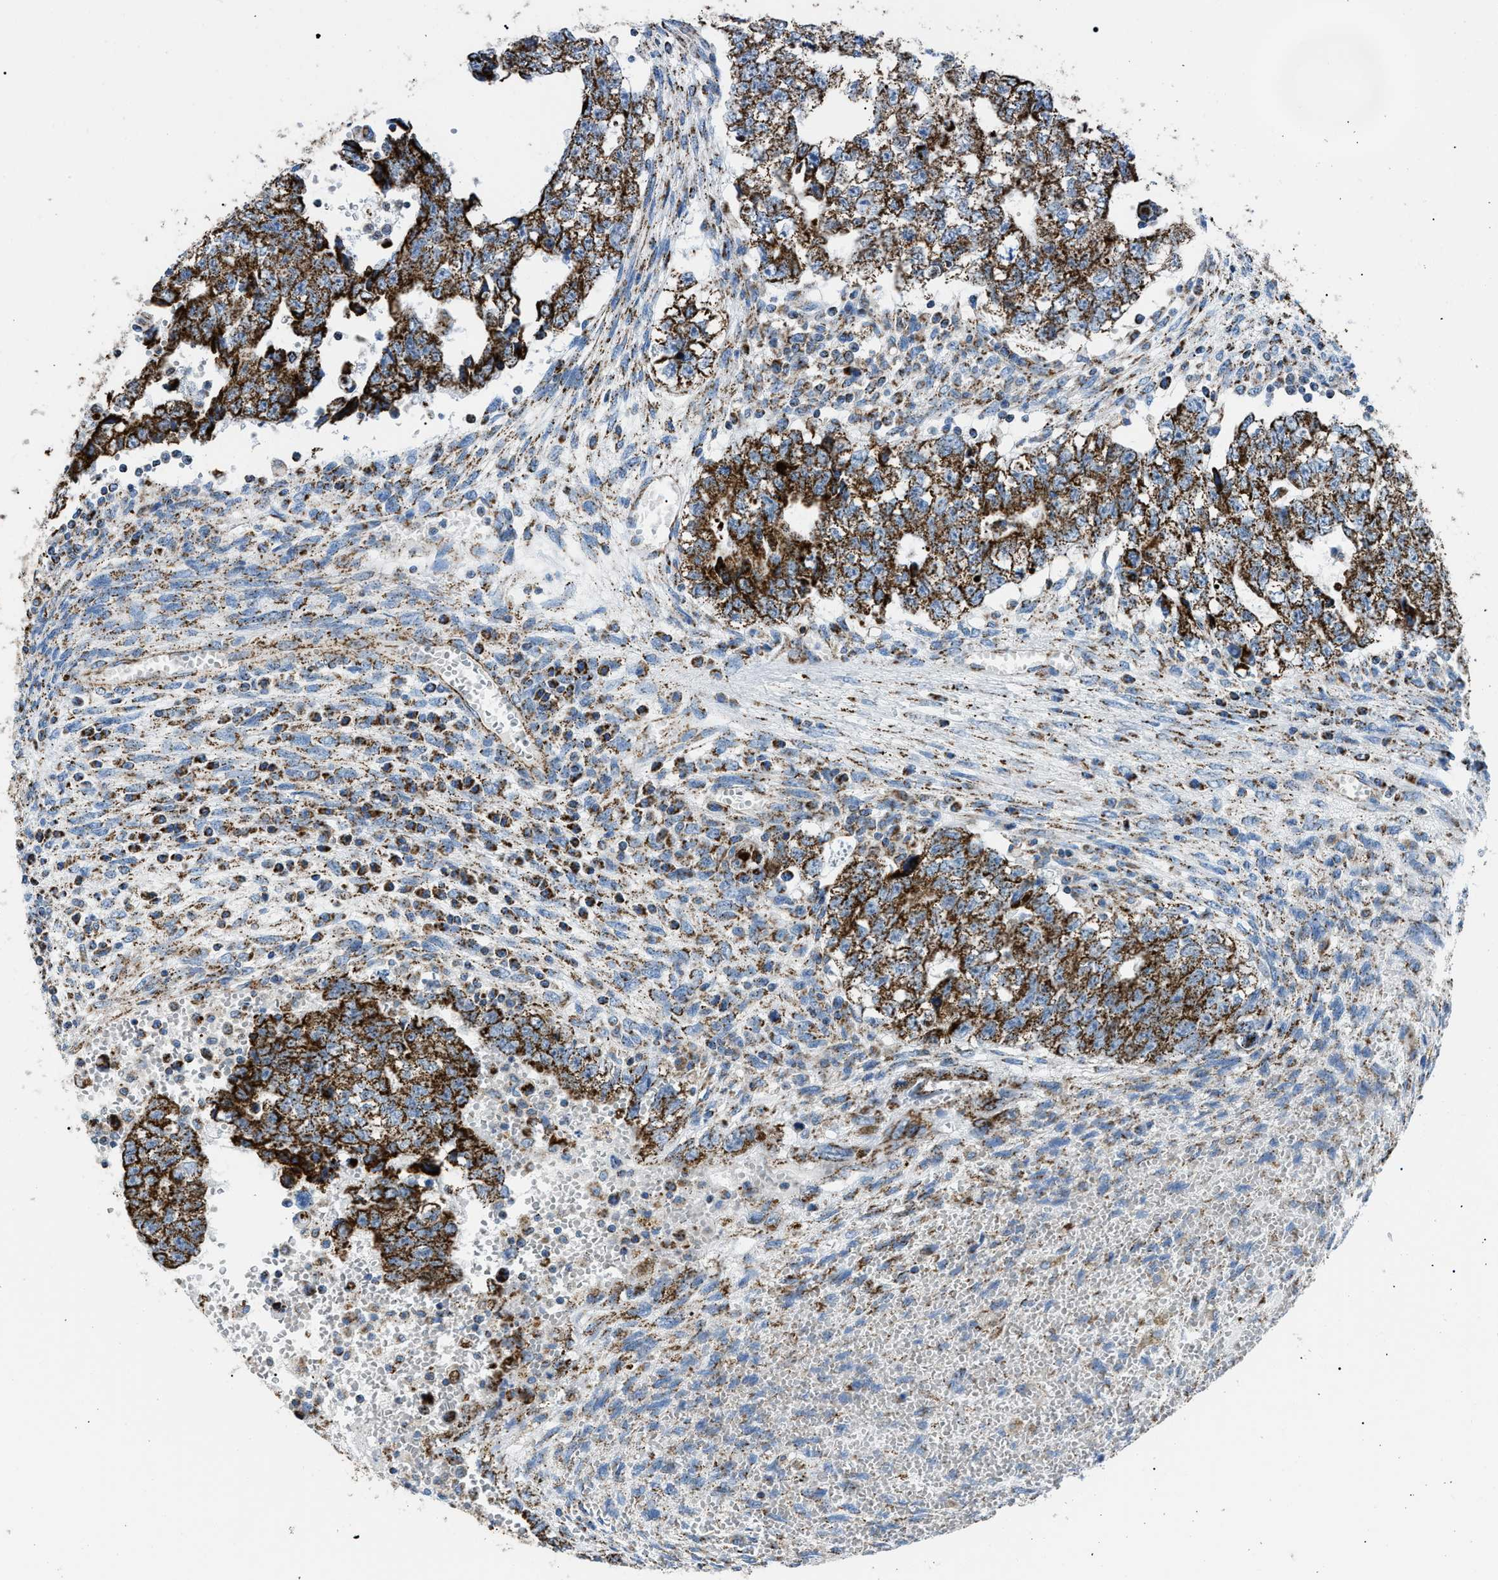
{"staining": {"intensity": "strong", "quantity": ">75%", "location": "cytoplasmic/membranous"}, "tissue": "testis cancer", "cell_type": "Tumor cells", "image_type": "cancer", "snomed": [{"axis": "morphology", "description": "Seminoma, NOS"}, {"axis": "morphology", "description": "Carcinoma, Embryonal, NOS"}, {"axis": "topography", "description": "Testis"}], "caption": "A brown stain labels strong cytoplasmic/membranous positivity of a protein in human testis embryonal carcinoma tumor cells.", "gene": "PHB2", "patient": {"sex": "male", "age": 38}}